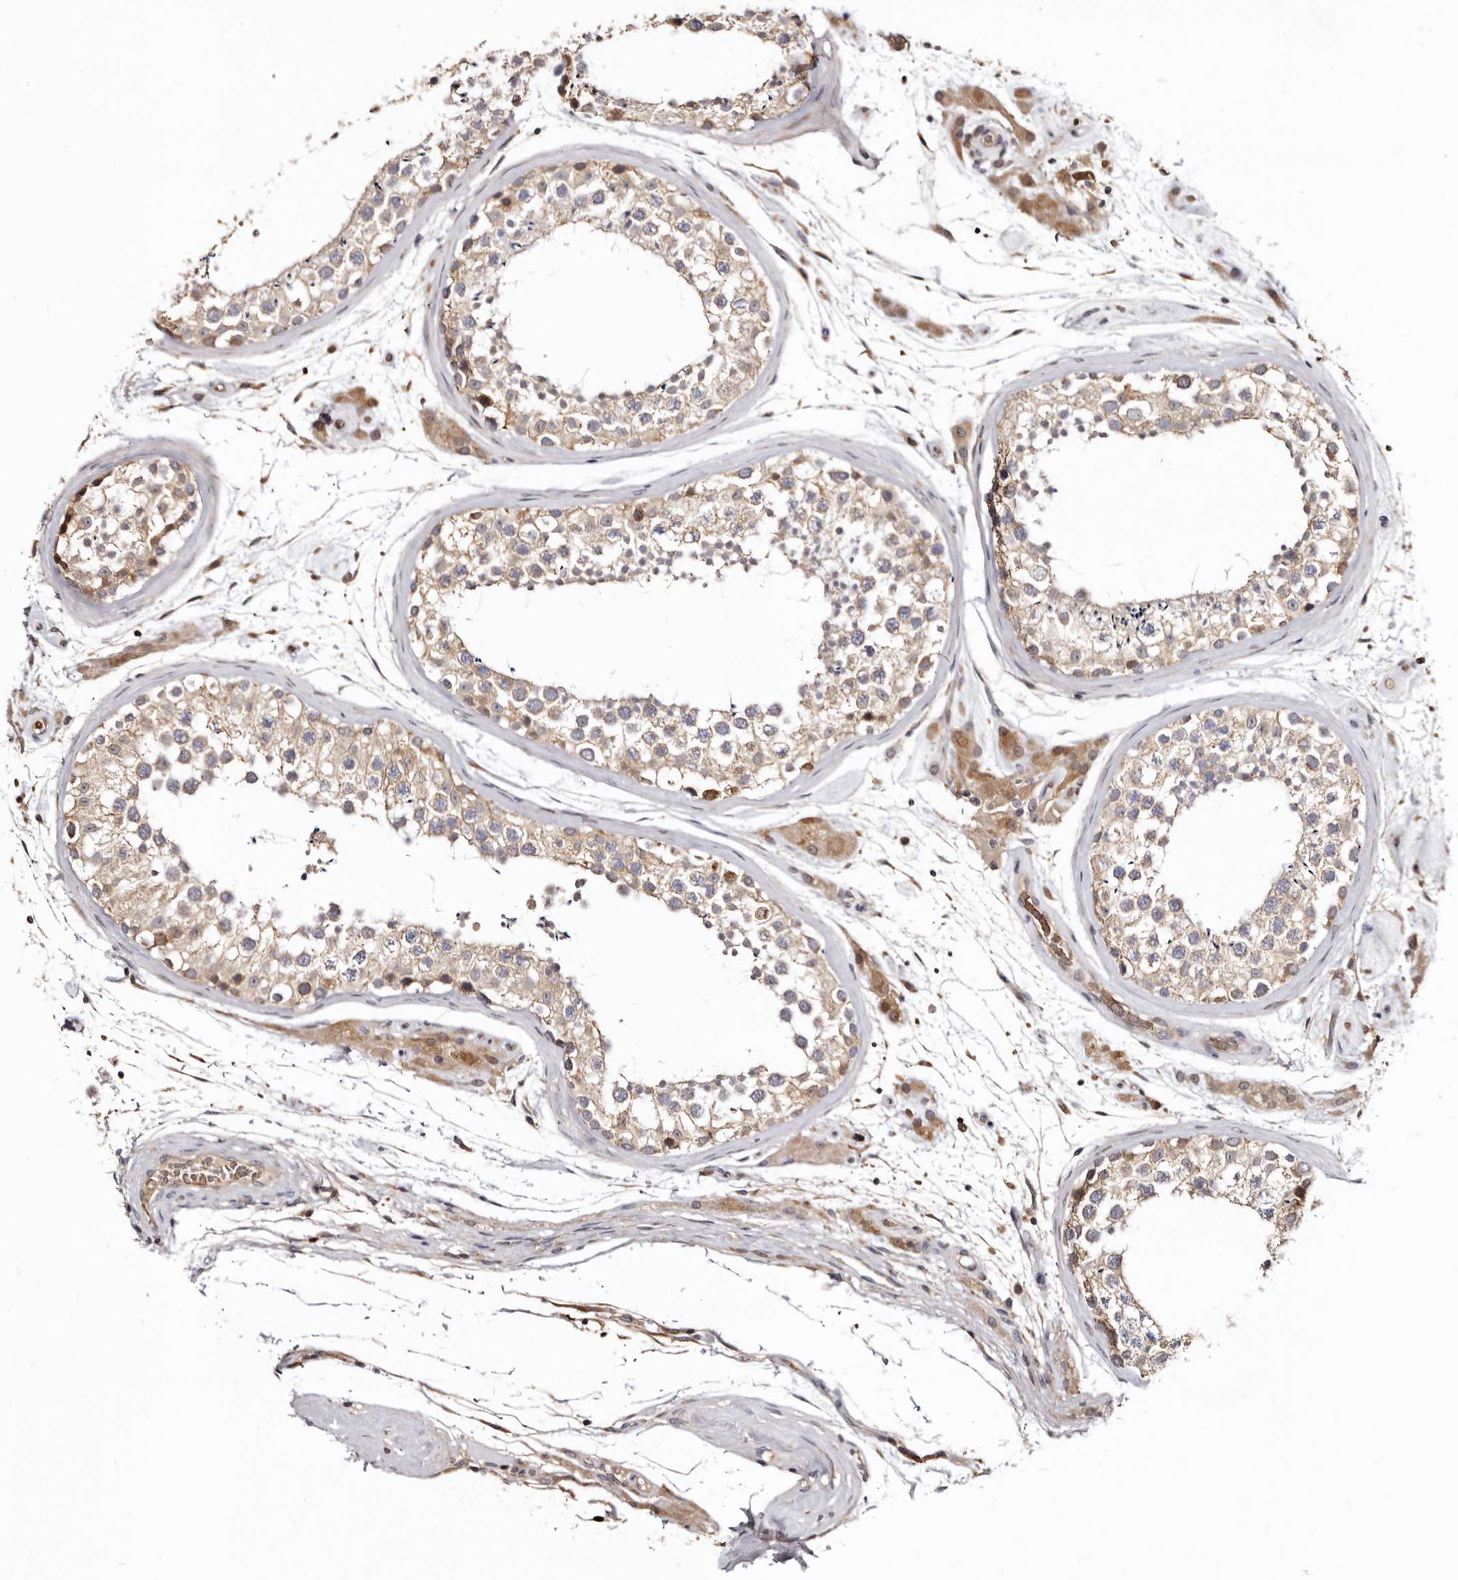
{"staining": {"intensity": "weak", "quantity": ">75%", "location": "cytoplasmic/membranous"}, "tissue": "testis", "cell_type": "Cells in seminiferous ducts", "image_type": "normal", "snomed": [{"axis": "morphology", "description": "Normal tissue, NOS"}, {"axis": "topography", "description": "Testis"}], "caption": "Weak cytoplasmic/membranous expression for a protein is present in approximately >75% of cells in seminiferous ducts of normal testis using immunohistochemistry (IHC).", "gene": "BAX", "patient": {"sex": "male", "age": 46}}